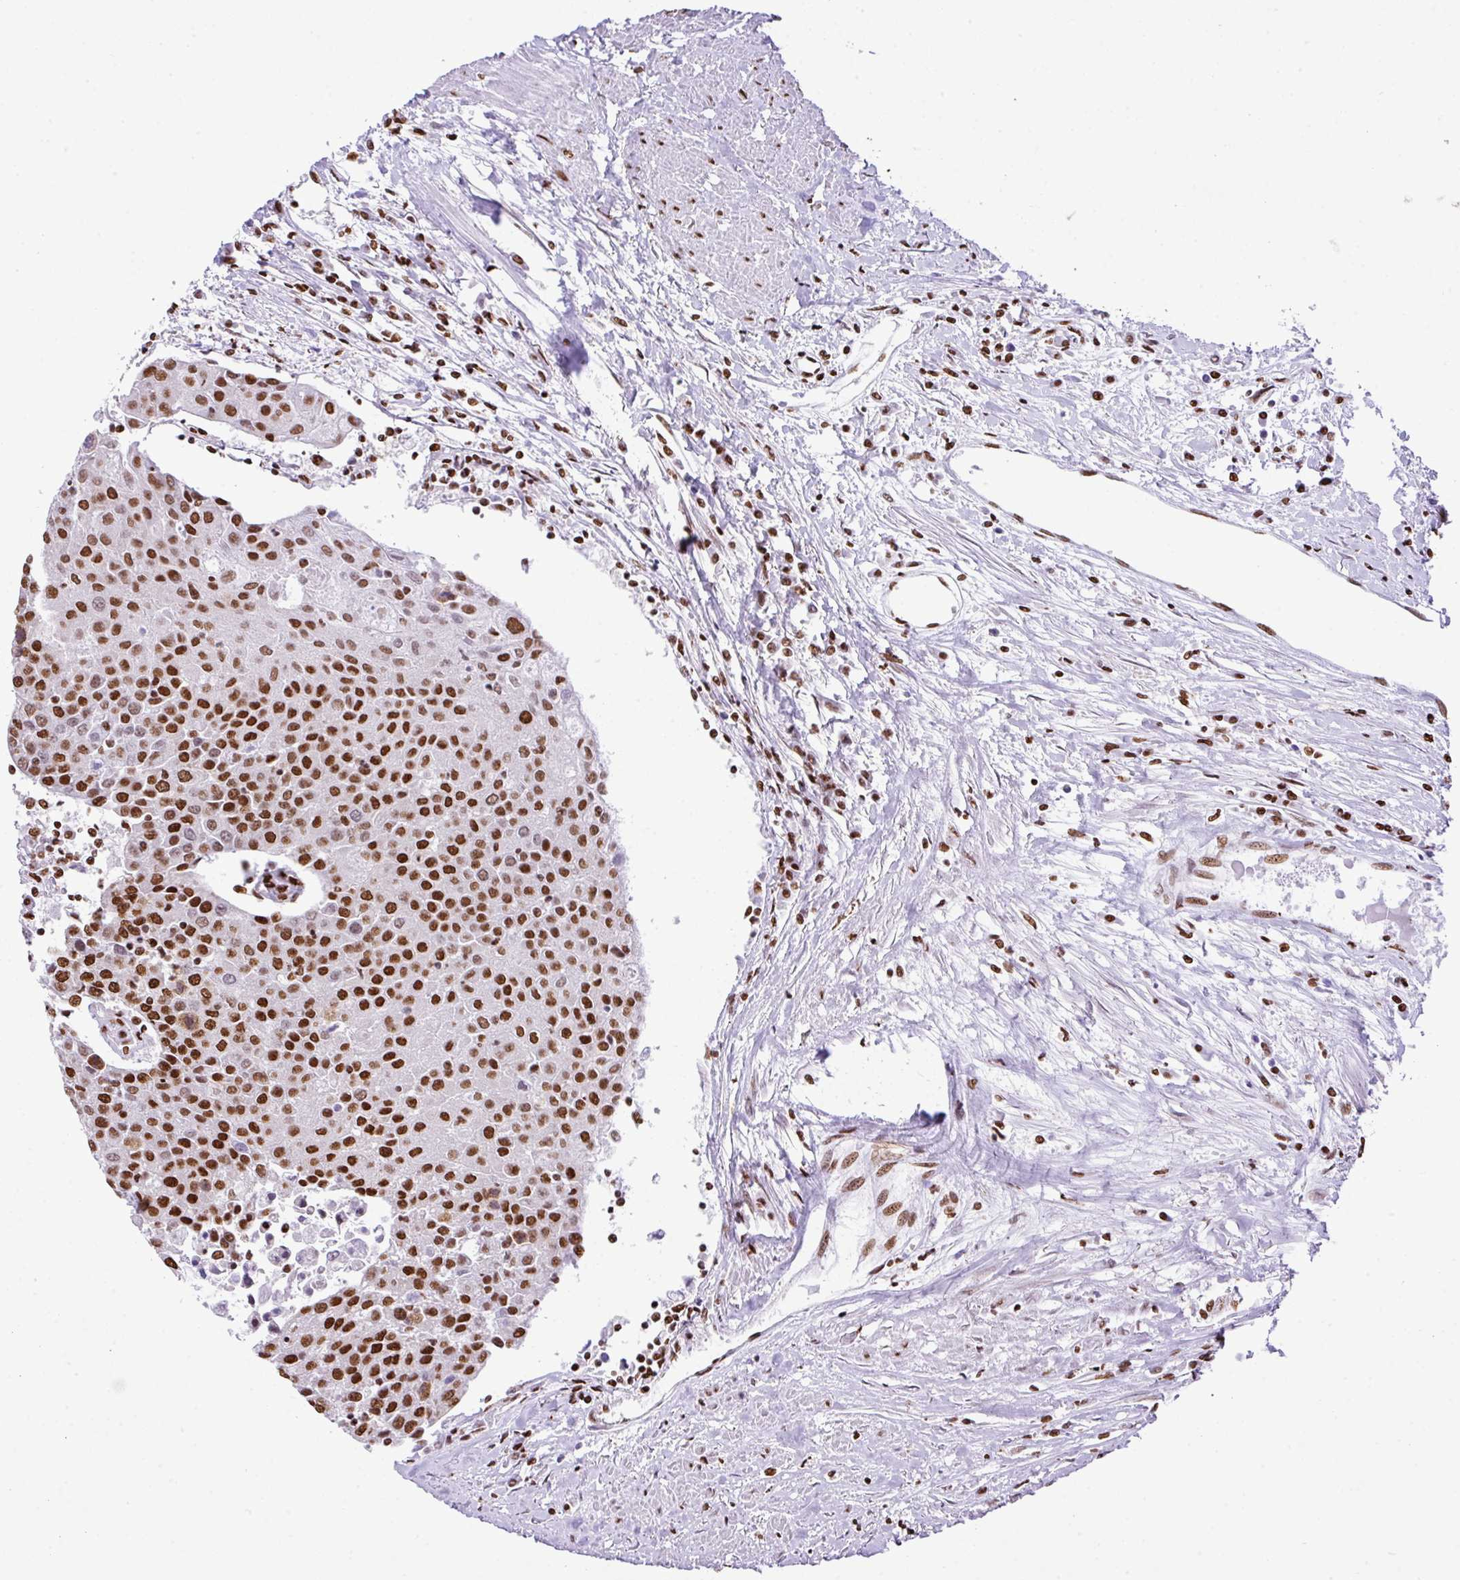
{"staining": {"intensity": "moderate", "quantity": ">75%", "location": "nuclear"}, "tissue": "urothelial cancer", "cell_type": "Tumor cells", "image_type": "cancer", "snomed": [{"axis": "morphology", "description": "Urothelial carcinoma, High grade"}, {"axis": "topography", "description": "Urinary bladder"}], "caption": "High-magnification brightfield microscopy of high-grade urothelial carcinoma stained with DAB (brown) and counterstained with hematoxylin (blue). tumor cells exhibit moderate nuclear staining is appreciated in approximately>75% of cells.", "gene": "RARG", "patient": {"sex": "female", "age": 85}}